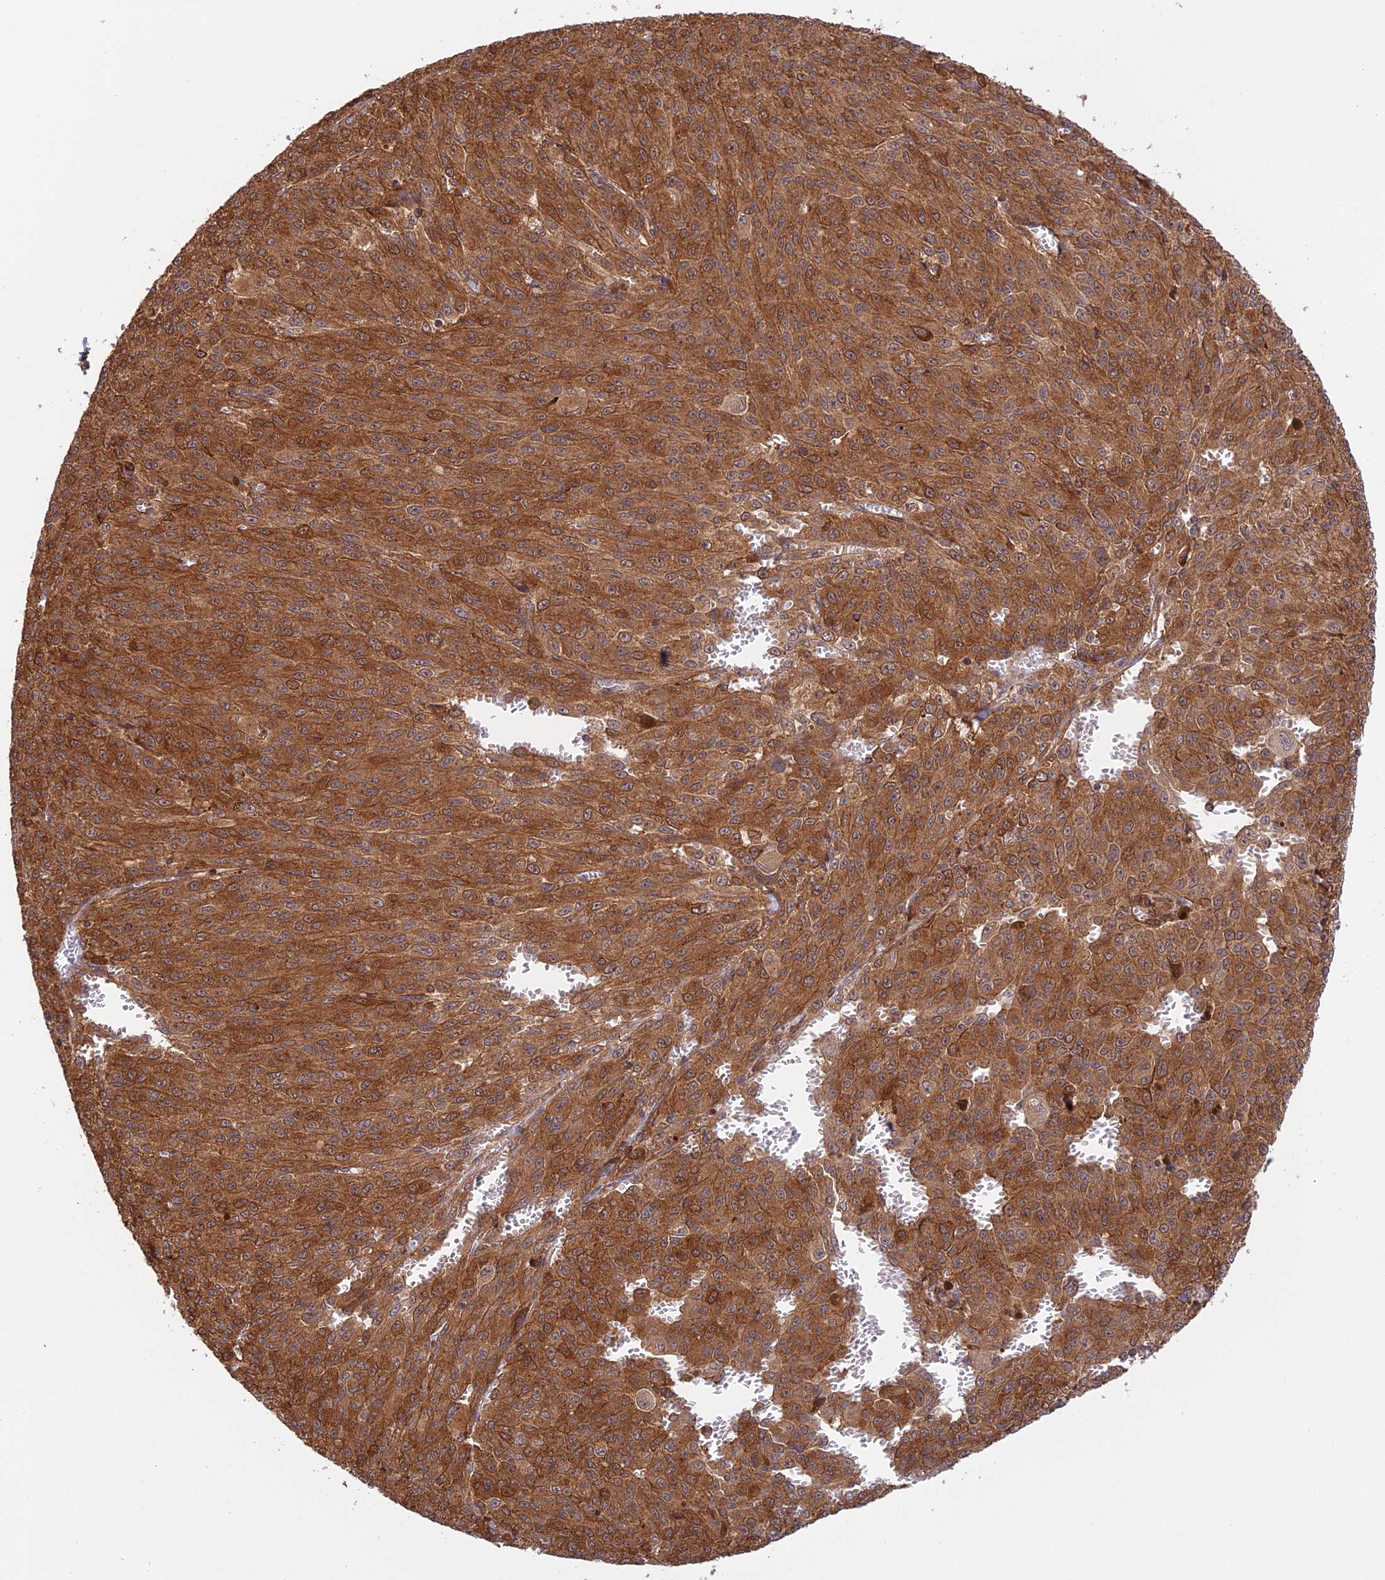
{"staining": {"intensity": "strong", "quantity": ">75%", "location": "cytoplasmic/membranous"}, "tissue": "melanoma", "cell_type": "Tumor cells", "image_type": "cancer", "snomed": [{"axis": "morphology", "description": "Malignant melanoma, NOS"}, {"axis": "topography", "description": "Skin"}], "caption": "Melanoma tissue exhibits strong cytoplasmic/membranous positivity in about >75% of tumor cells", "gene": "EVI5L", "patient": {"sex": "female", "age": 52}}